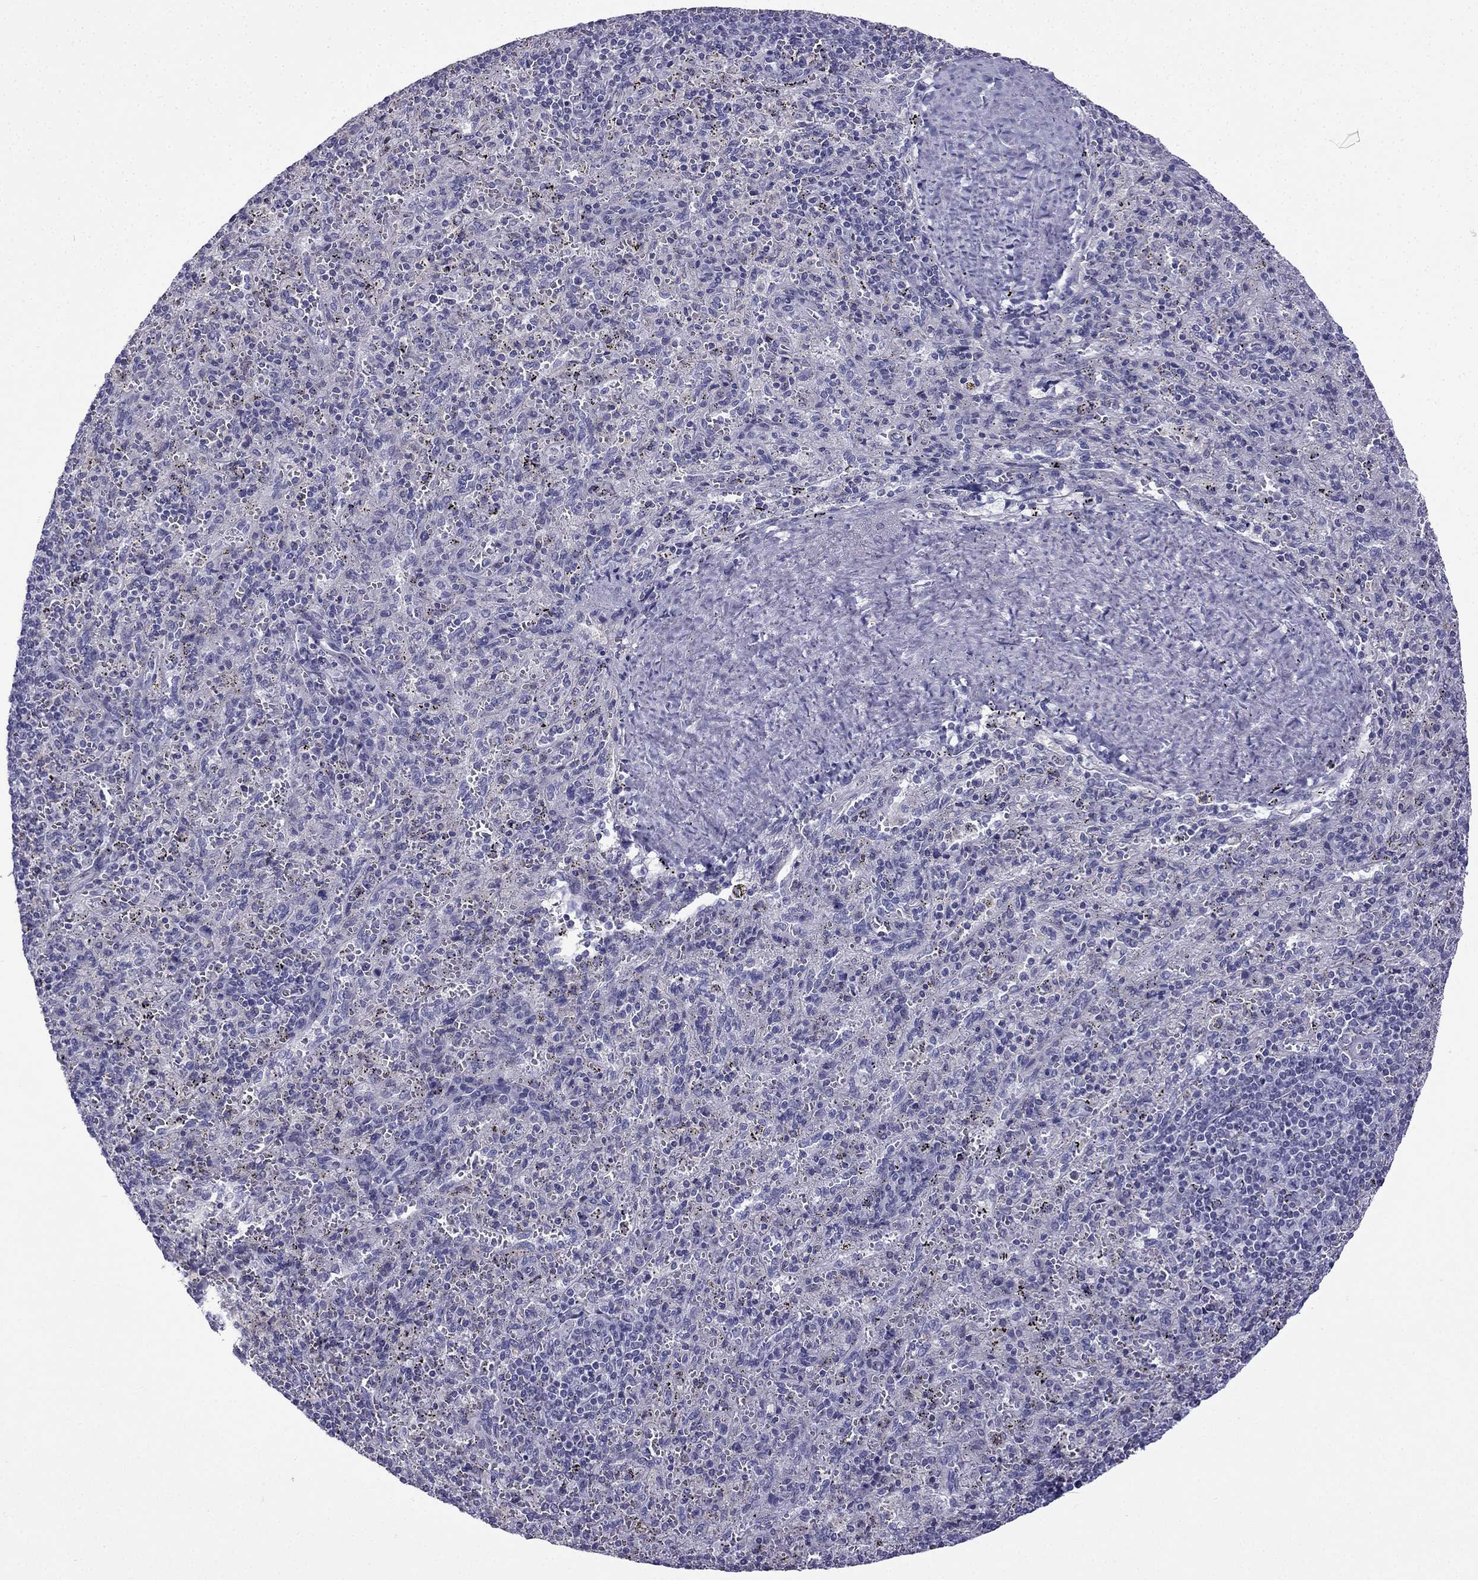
{"staining": {"intensity": "negative", "quantity": "none", "location": "none"}, "tissue": "spleen", "cell_type": "Cells in red pulp", "image_type": "normal", "snomed": [{"axis": "morphology", "description": "Normal tissue, NOS"}, {"axis": "topography", "description": "Spleen"}], "caption": "This is an immunohistochemistry (IHC) image of unremarkable spleen. There is no positivity in cells in red pulp.", "gene": "GJA8", "patient": {"sex": "male", "age": 57}}